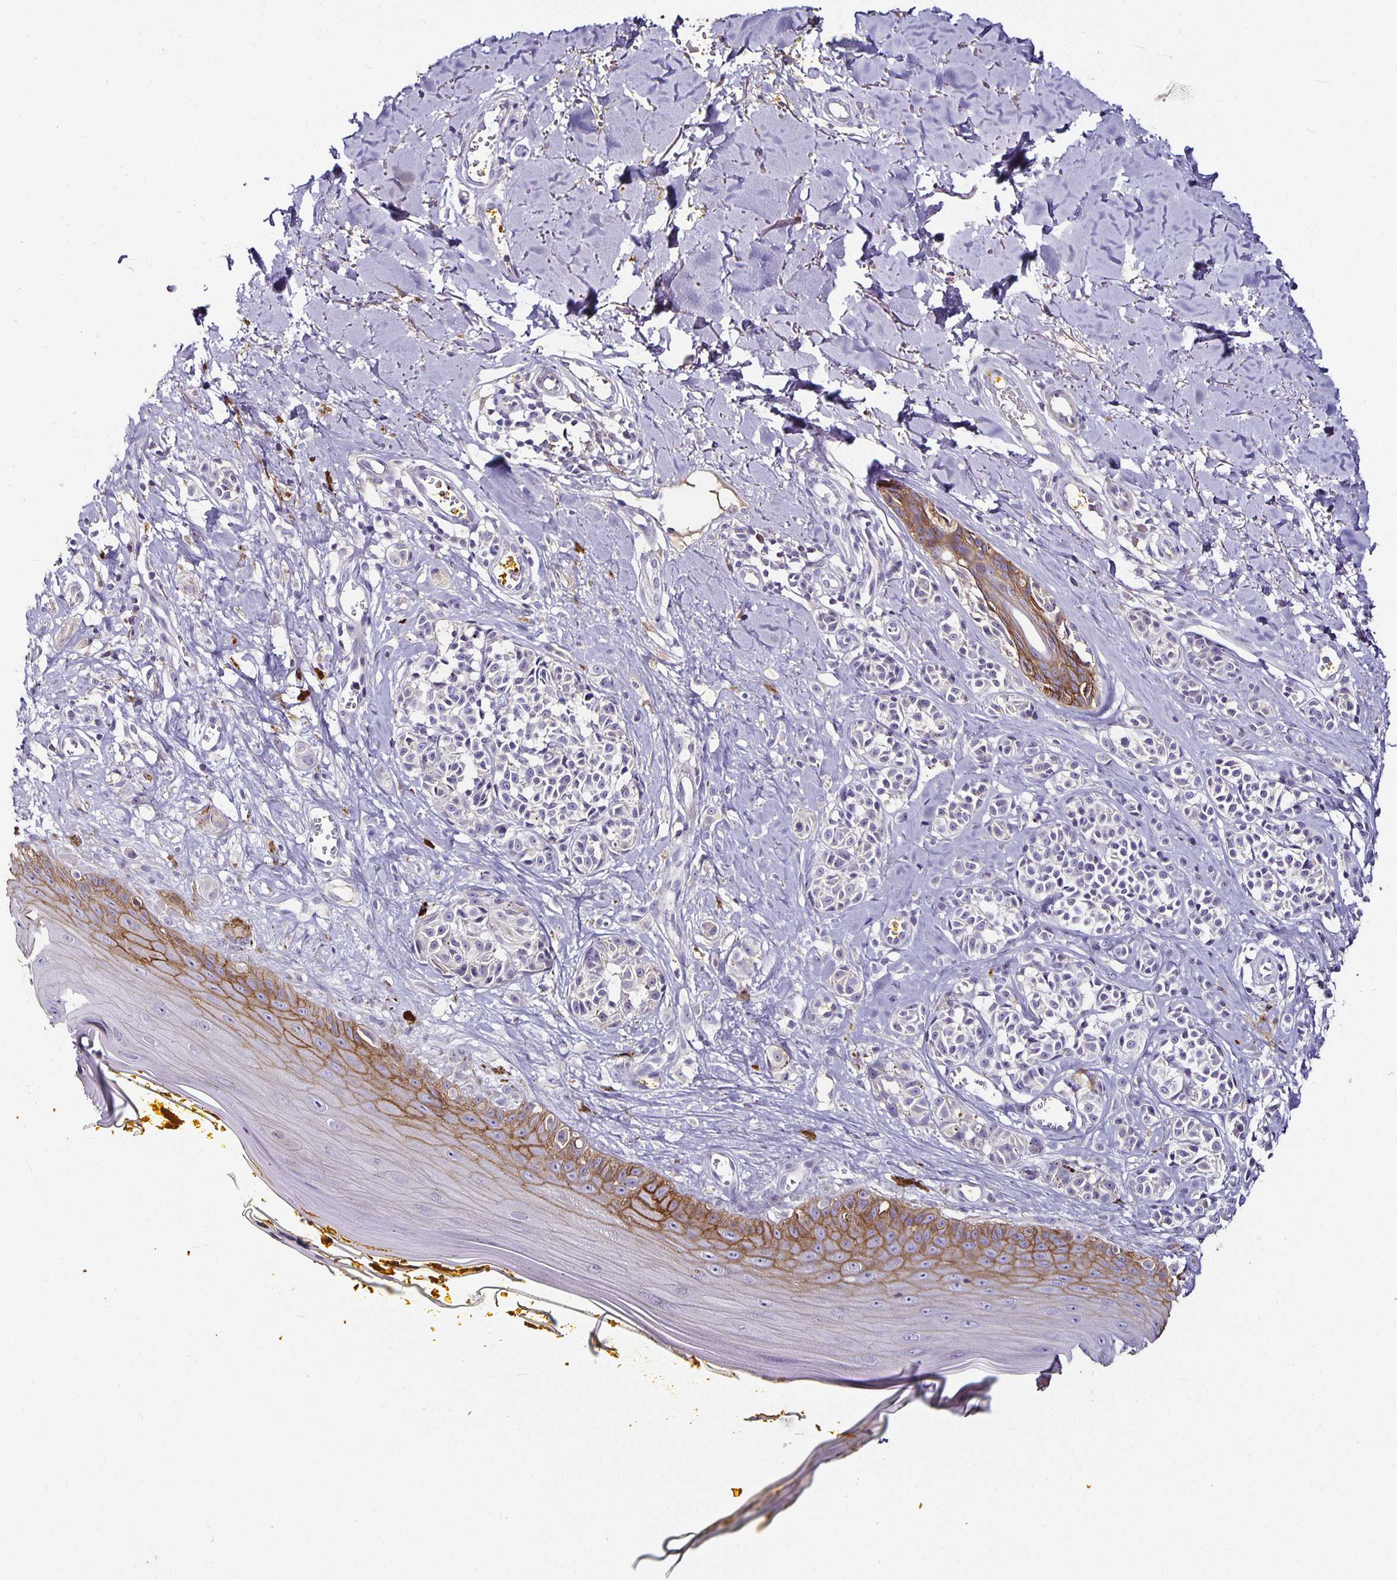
{"staining": {"intensity": "negative", "quantity": "none", "location": "none"}, "tissue": "melanoma", "cell_type": "Tumor cells", "image_type": "cancer", "snomed": [{"axis": "morphology", "description": "Malignant melanoma, NOS"}, {"axis": "topography", "description": "Skin"}], "caption": "The image reveals no staining of tumor cells in malignant melanoma.", "gene": "CA12", "patient": {"sex": "male", "age": 74}}